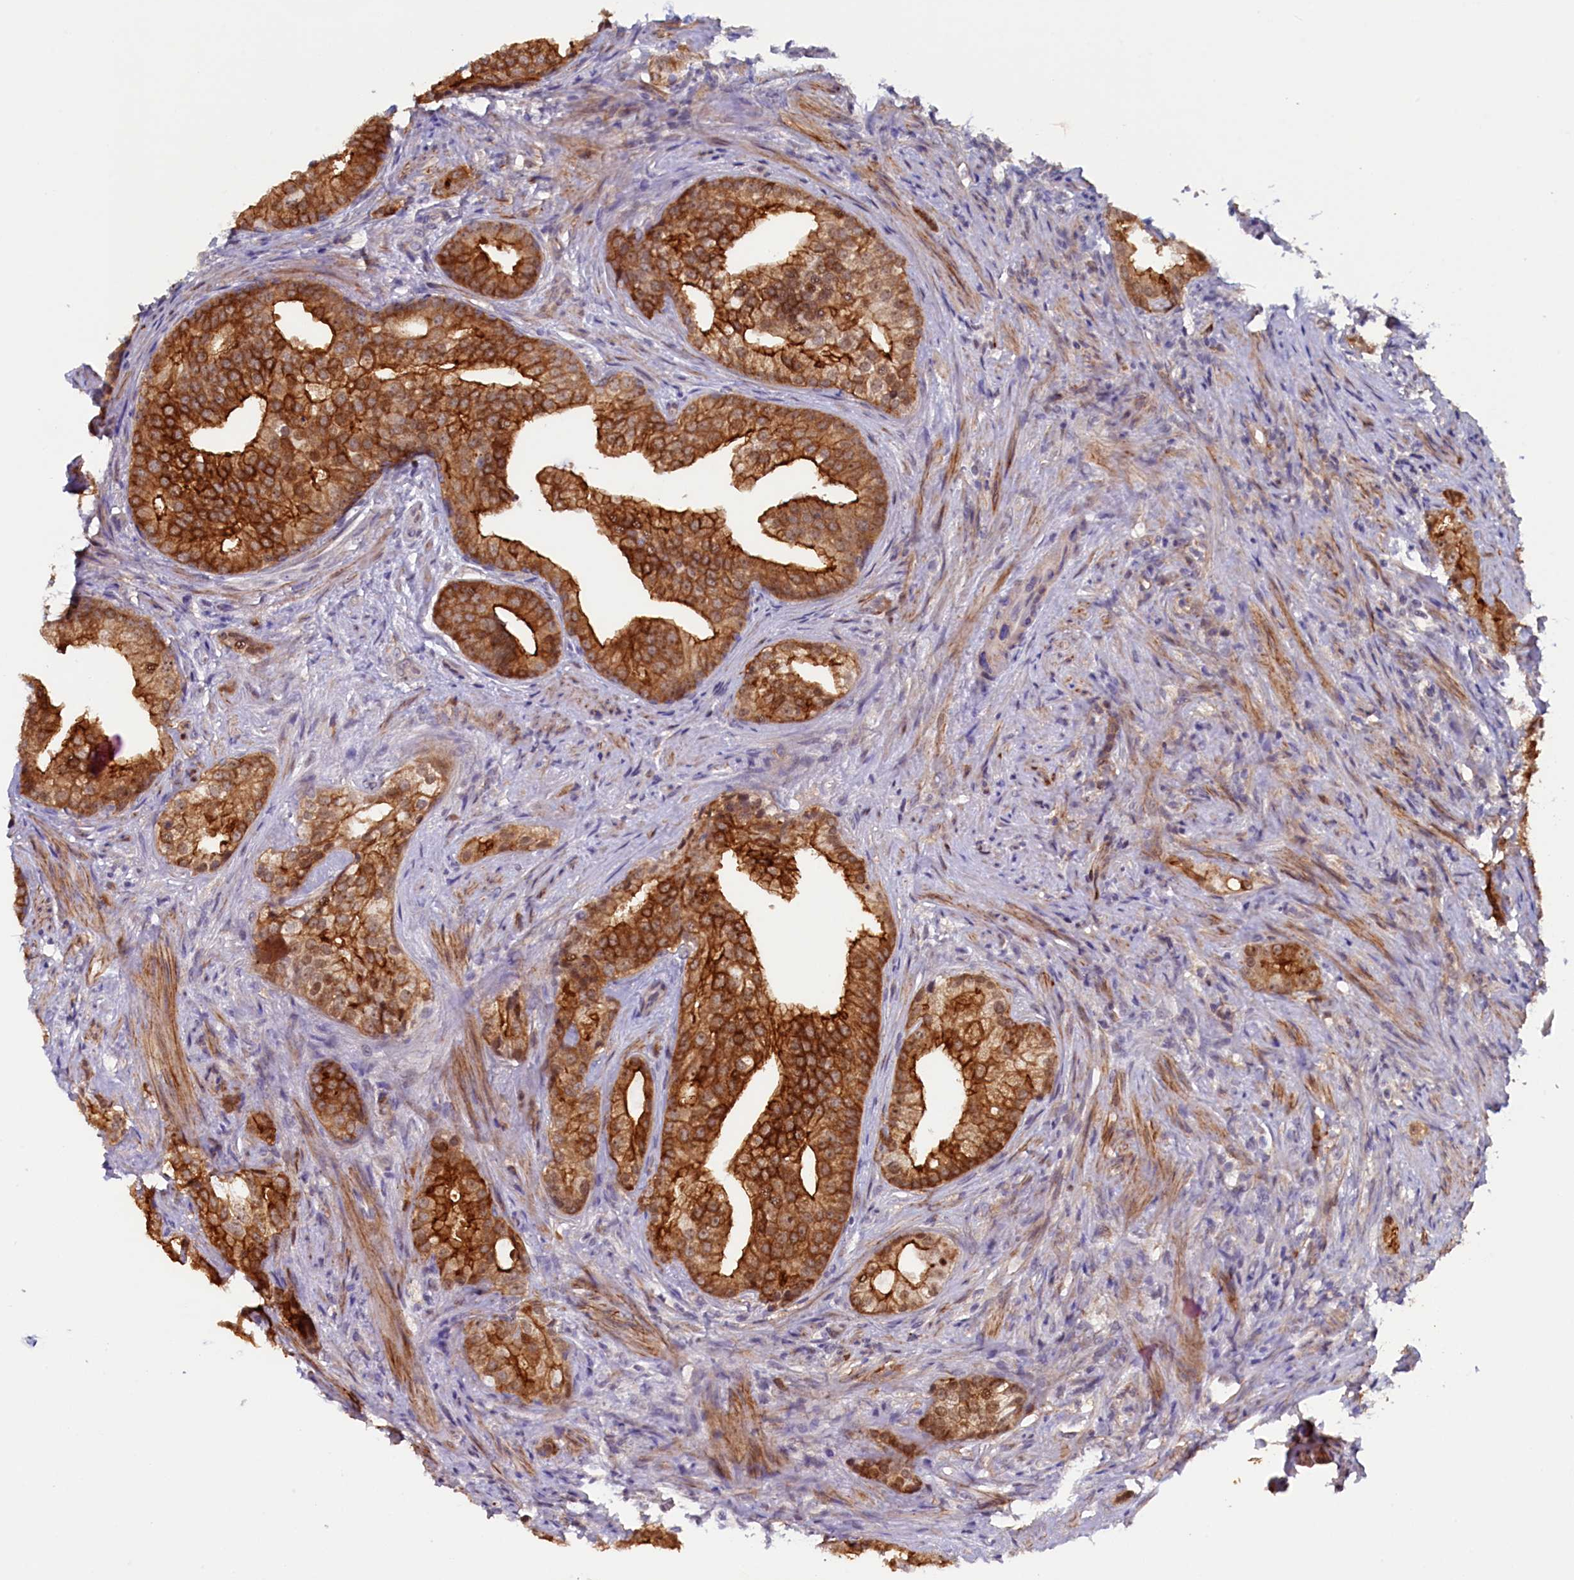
{"staining": {"intensity": "strong", "quantity": ">75%", "location": "cytoplasmic/membranous"}, "tissue": "prostate cancer", "cell_type": "Tumor cells", "image_type": "cancer", "snomed": [{"axis": "morphology", "description": "Adenocarcinoma, Low grade"}, {"axis": "topography", "description": "Prostate"}], "caption": "Strong cytoplasmic/membranous protein staining is present in about >75% of tumor cells in low-grade adenocarcinoma (prostate).", "gene": "PACSIN3", "patient": {"sex": "male", "age": 71}}